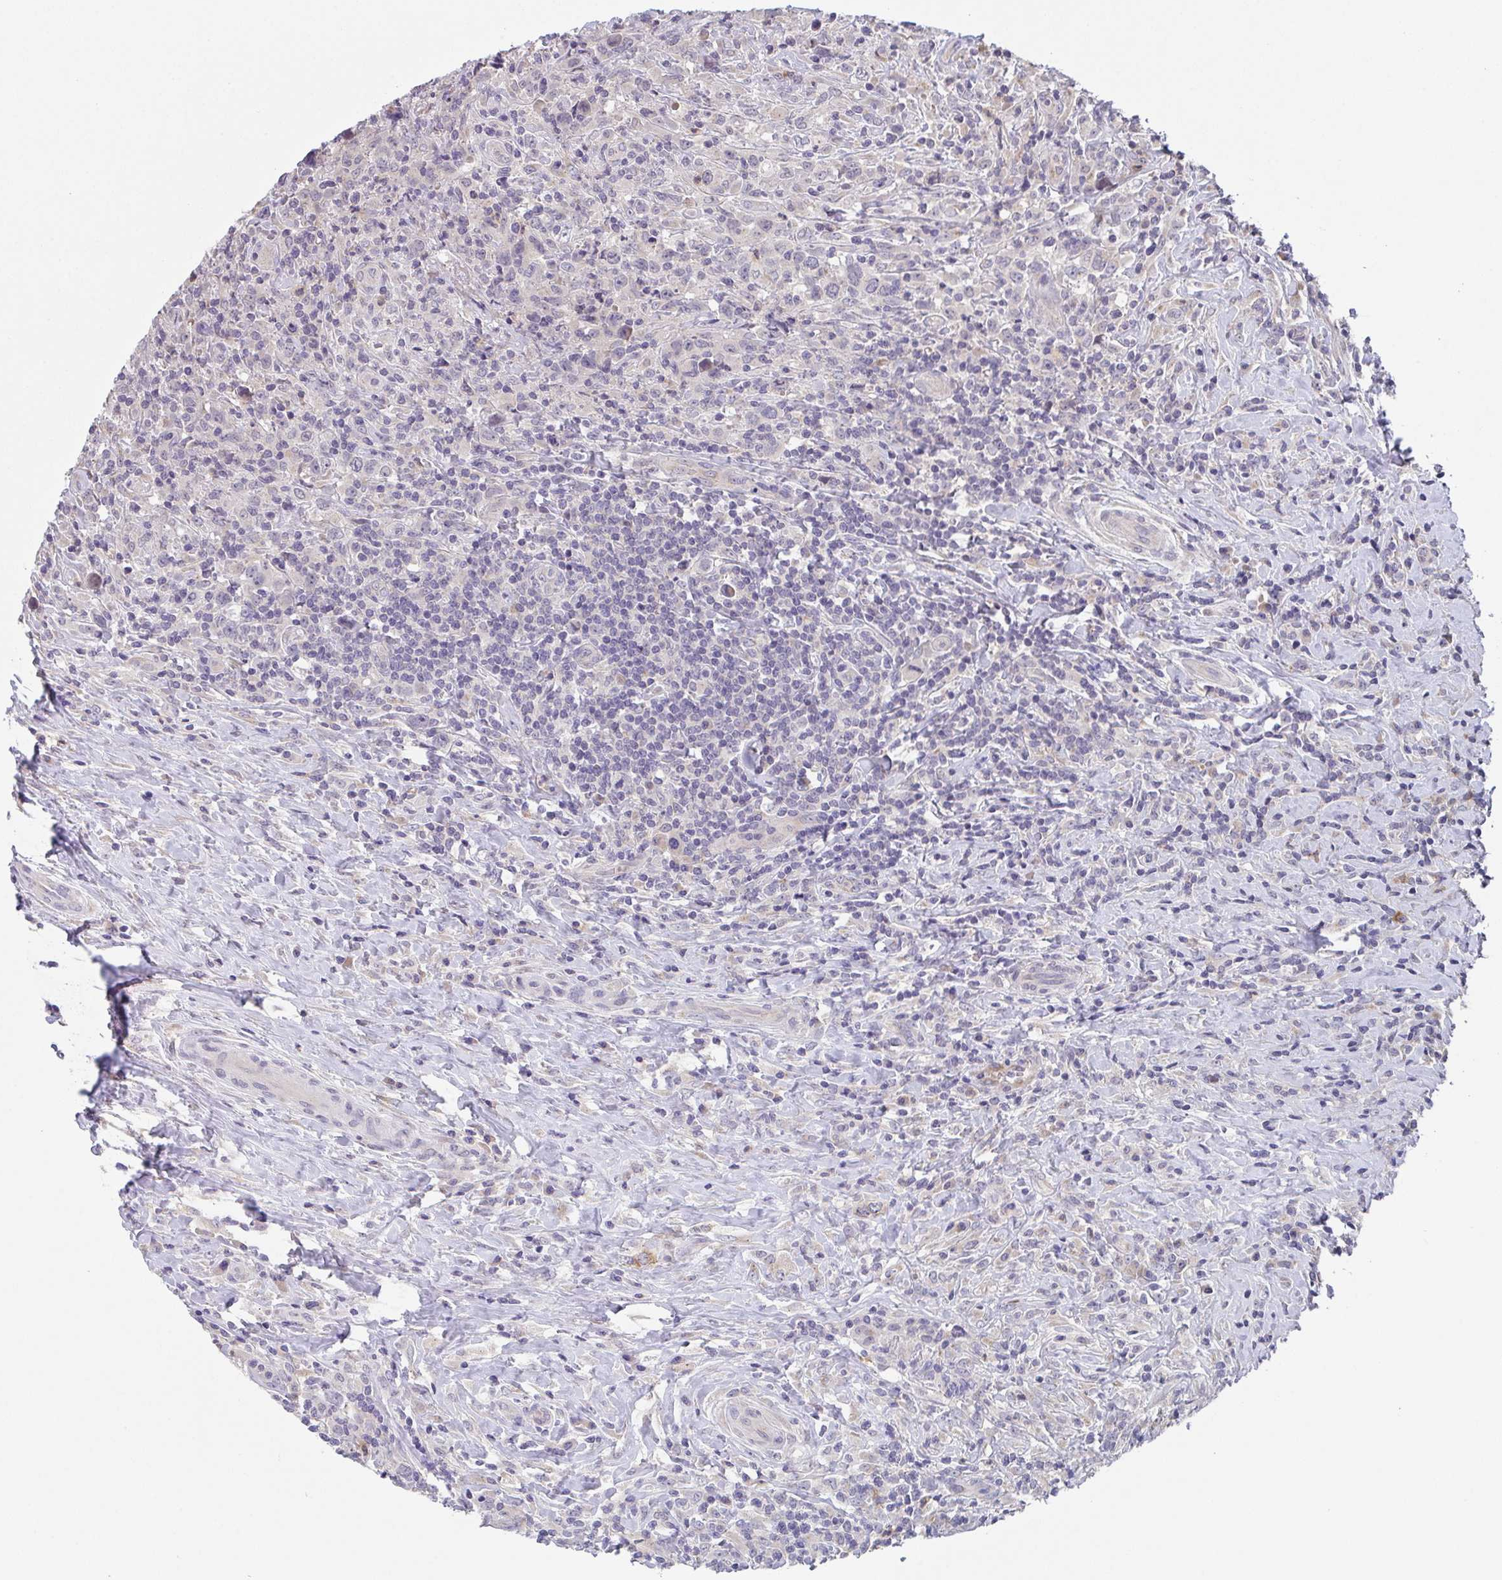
{"staining": {"intensity": "negative", "quantity": "none", "location": "none"}, "tissue": "lymphoma", "cell_type": "Tumor cells", "image_type": "cancer", "snomed": [{"axis": "morphology", "description": "Hodgkin's disease, NOS"}, {"axis": "topography", "description": "Lymph node"}], "caption": "DAB immunohistochemical staining of human lymphoma reveals no significant expression in tumor cells. The staining is performed using DAB brown chromogen with nuclei counter-stained in using hematoxylin.", "gene": "TSPAN31", "patient": {"sex": "female", "age": 18}}